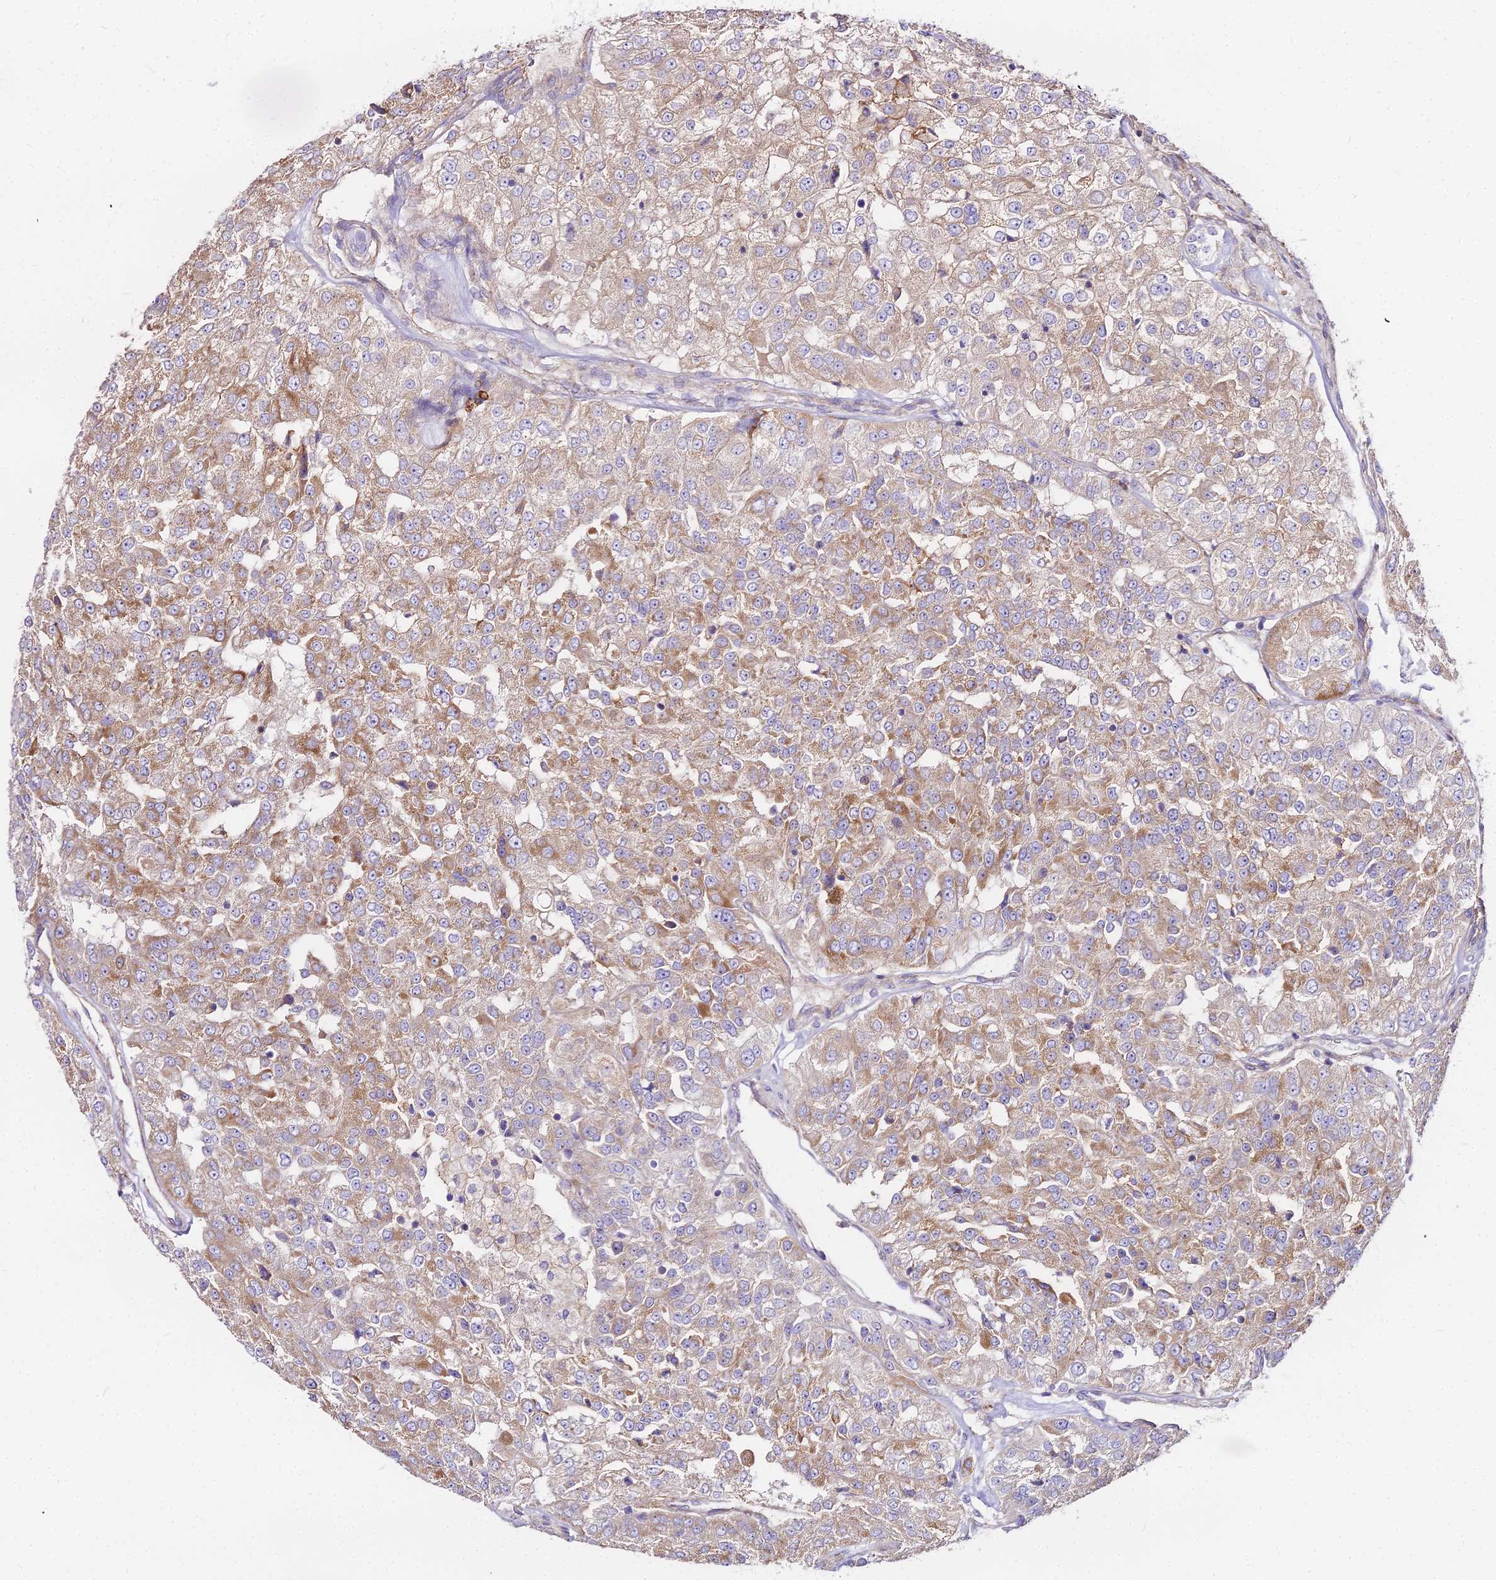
{"staining": {"intensity": "moderate", "quantity": "25%-75%", "location": "cytoplasmic/membranous"}, "tissue": "renal cancer", "cell_type": "Tumor cells", "image_type": "cancer", "snomed": [{"axis": "morphology", "description": "Adenocarcinoma, NOS"}, {"axis": "topography", "description": "Kidney"}], "caption": "DAB immunohistochemical staining of adenocarcinoma (renal) reveals moderate cytoplasmic/membranous protein staining in about 25%-75% of tumor cells.", "gene": "GLYAT", "patient": {"sex": "female", "age": 63}}